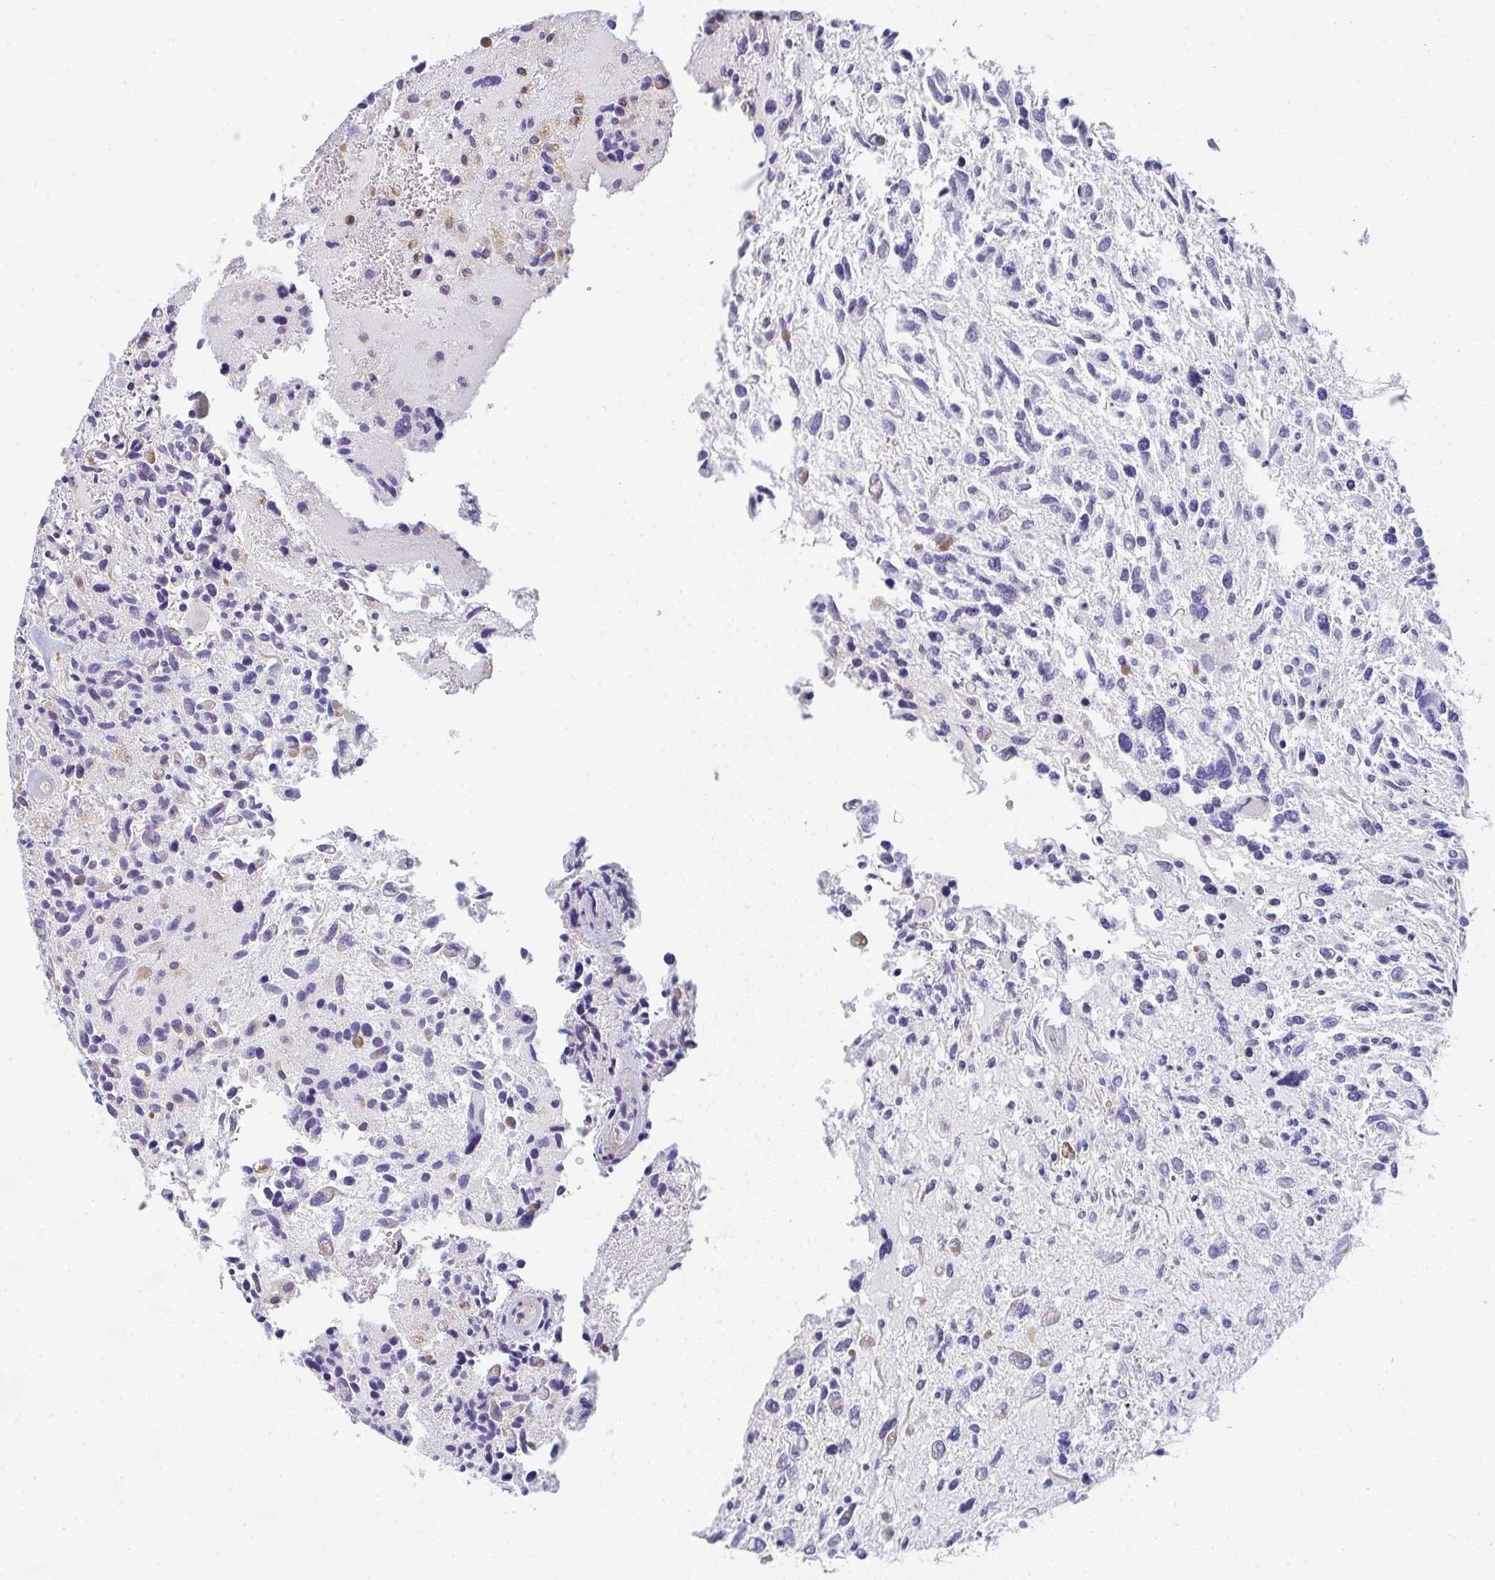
{"staining": {"intensity": "negative", "quantity": "none", "location": "none"}, "tissue": "glioma", "cell_type": "Tumor cells", "image_type": "cancer", "snomed": [{"axis": "morphology", "description": "Glioma, malignant, High grade"}, {"axis": "topography", "description": "Brain"}], "caption": "Tumor cells show no significant protein expression in glioma. (DAB immunohistochemistry visualized using brightfield microscopy, high magnification).", "gene": "KLHL33", "patient": {"sex": "female", "age": 11}}